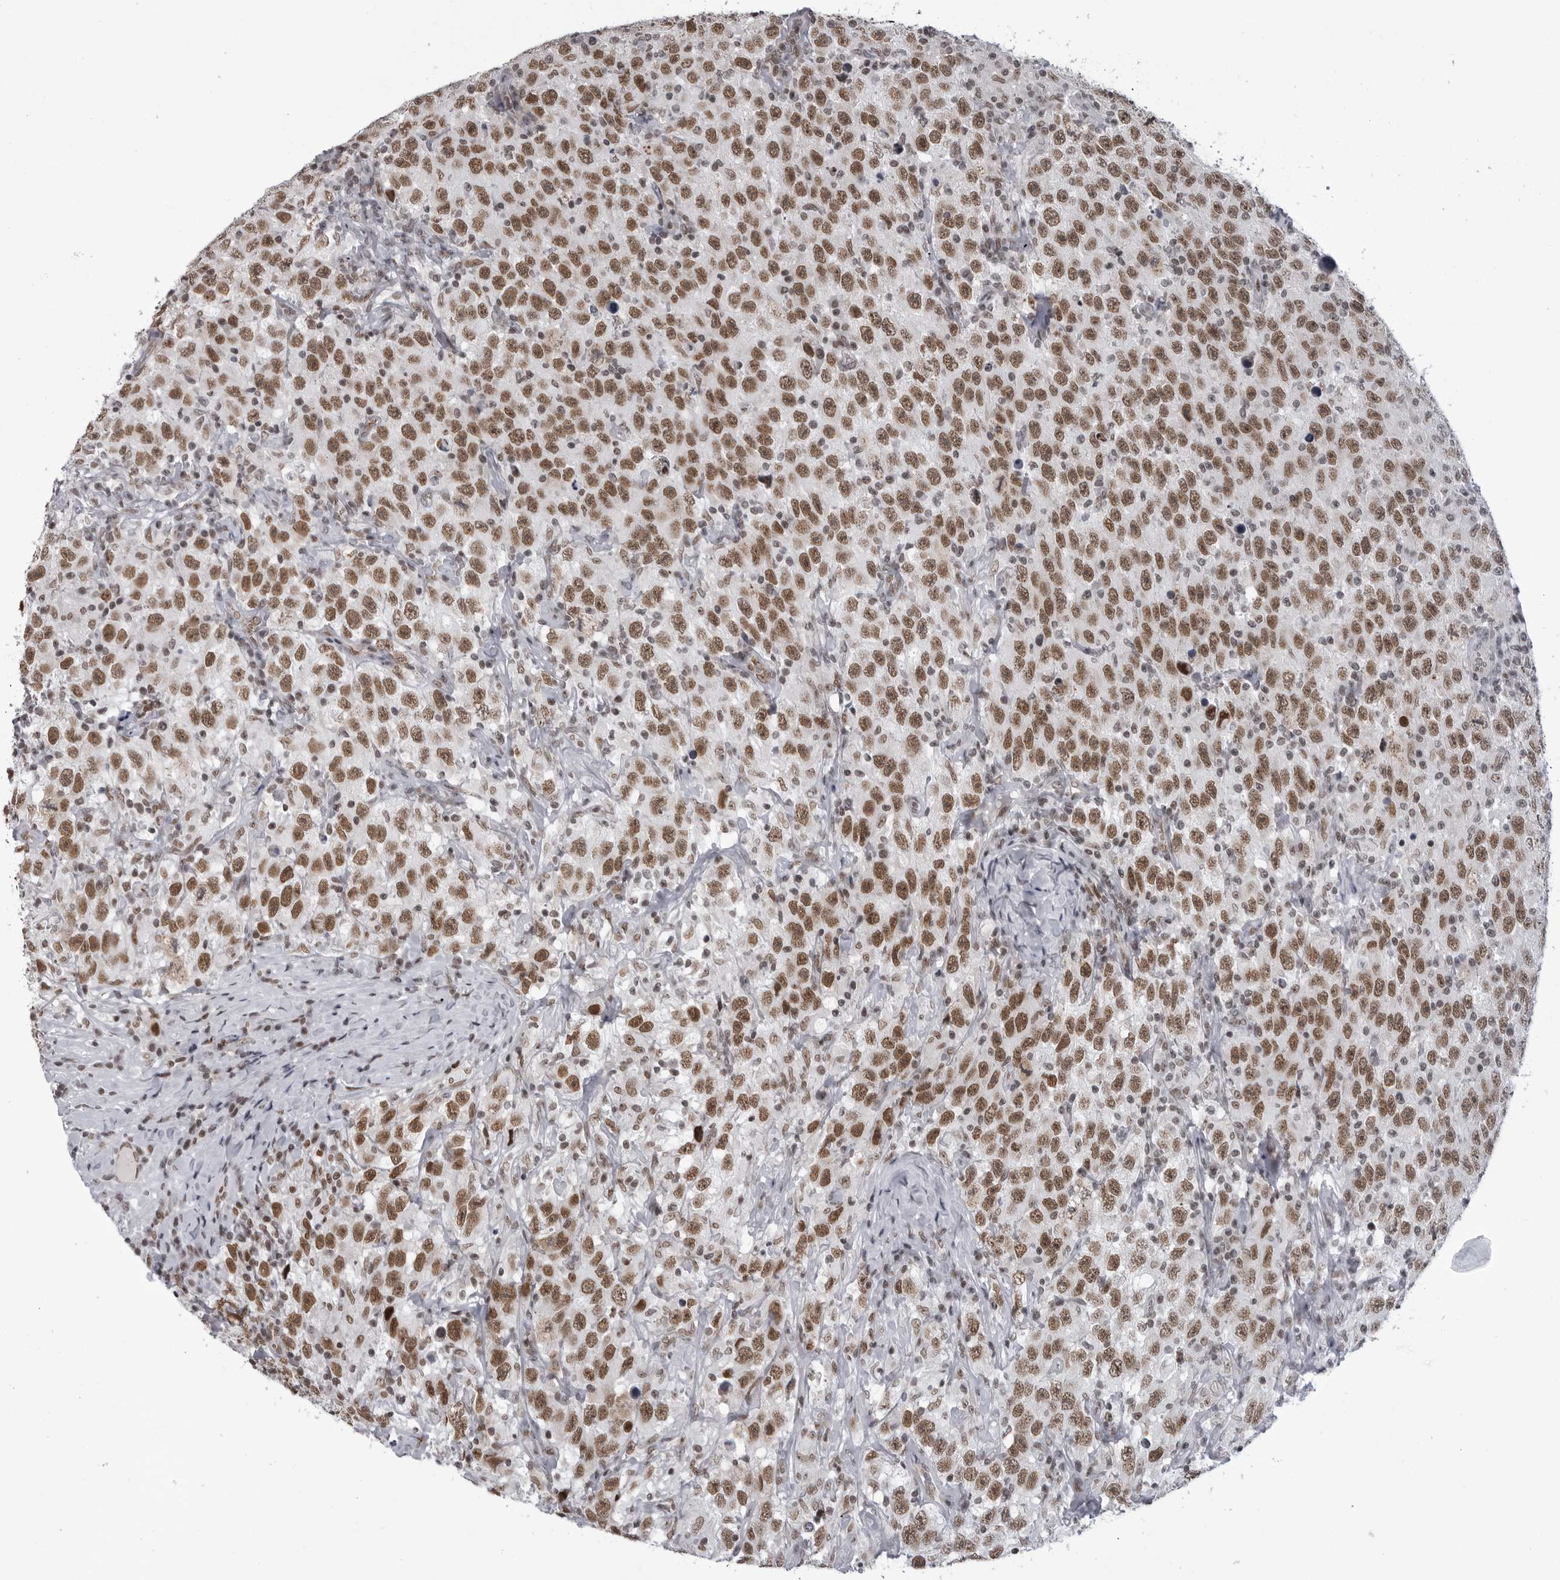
{"staining": {"intensity": "moderate", "quantity": ">75%", "location": "nuclear"}, "tissue": "testis cancer", "cell_type": "Tumor cells", "image_type": "cancer", "snomed": [{"axis": "morphology", "description": "Seminoma, NOS"}, {"axis": "topography", "description": "Testis"}], "caption": "Seminoma (testis) stained for a protein exhibits moderate nuclear positivity in tumor cells. Nuclei are stained in blue.", "gene": "RNF26", "patient": {"sex": "male", "age": 41}}